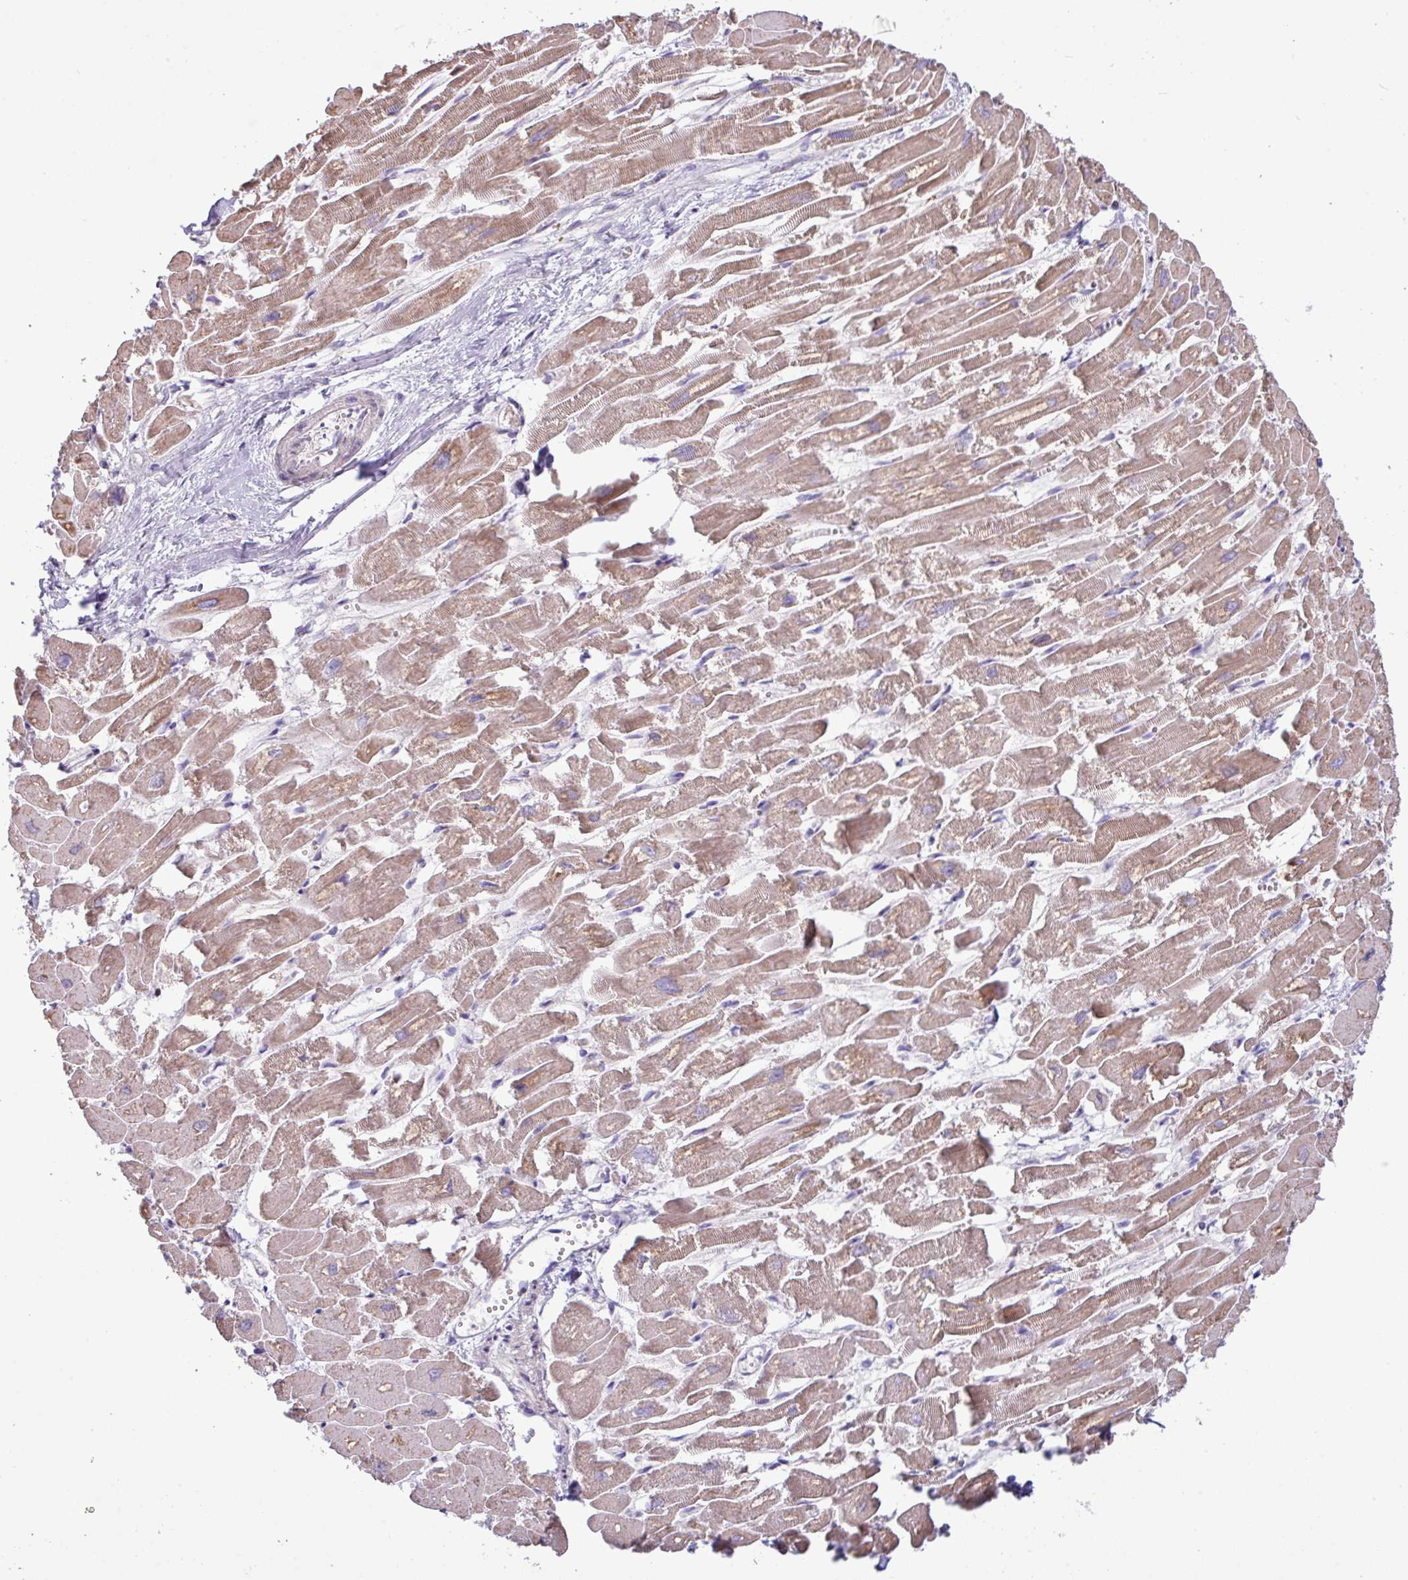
{"staining": {"intensity": "moderate", "quantity": ">75%", "location": "cytoplasmic/membranous"}, "tissue": "heart muscle", "cell_type": "Cardiomyocytes", "image_type": "normal", "snomed": [{"axis": "morphology", "description": "Normal tissue, NOS"}, {"axis": "topography", "description": "Heart"}], "caption": "Benign heart muscle demonstrates moderate cytoplasmic/membranous positivity in about >75% of cardiomyocytes, visualized by immunohistochemistry. (DAB IHC with brightfield microscopy, high magnification).", "gene": "IRGC", "patient": {"sex": "male", "age": 54}}